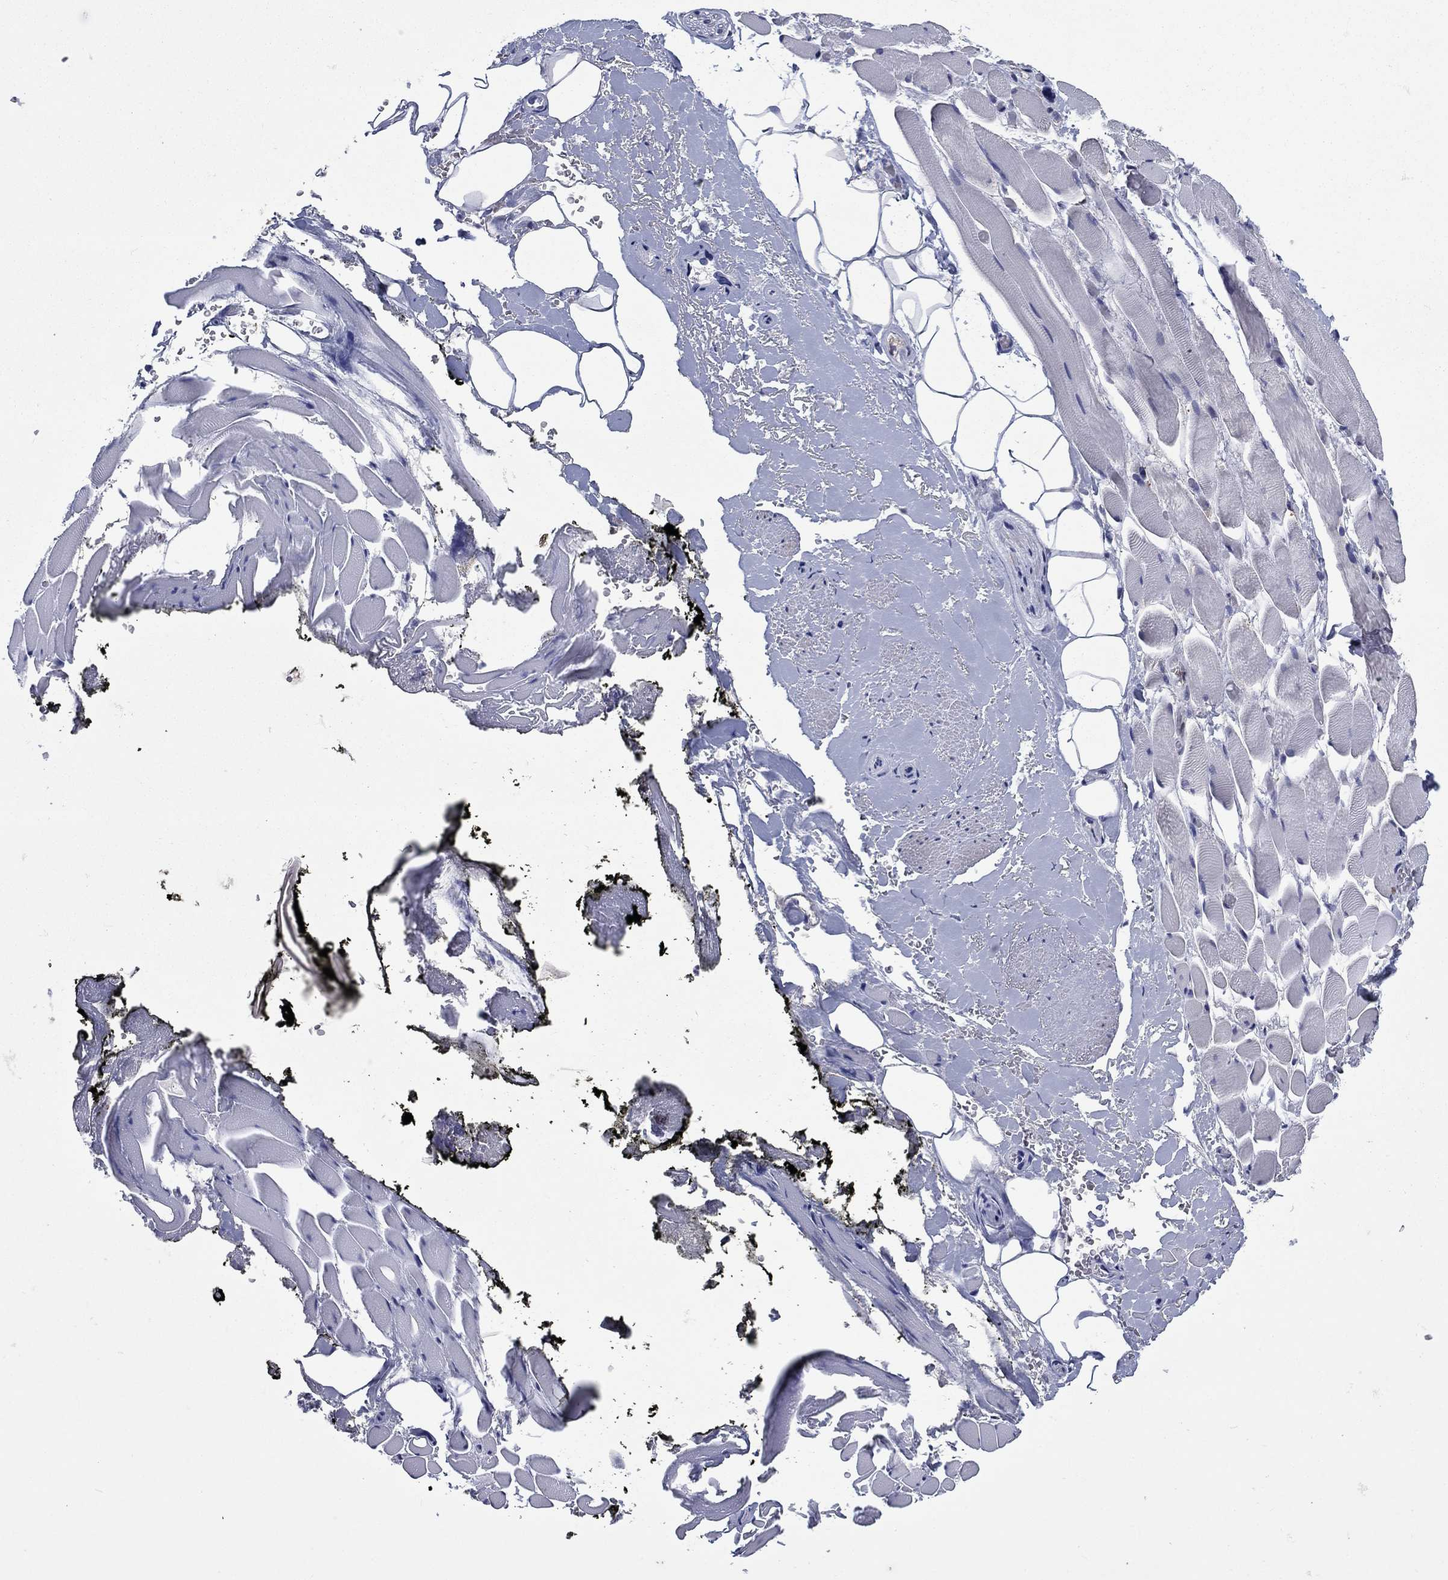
{"staining": {"intensity": "negative", "quantity": "none", "location": "none"}, "tissue": "adipose tissue", "cell_type": "Adipocytes", "image_type": "normal", "snomed": [{"axis": "morphology", "description": "Normal tissue, NOS"}, {"axis": "topography", "description": "Anal"}, {"axis": "topography", "description": "Peripheral nerve tissue"}], "caption": "Immunohistochemistry (IHC) image of unremarkable human adipose tissue stained for a protein (brown), which displays no staining in adipocytes.", "gene": "TYMS", "patient": {"sex": "male", "age": 53}}